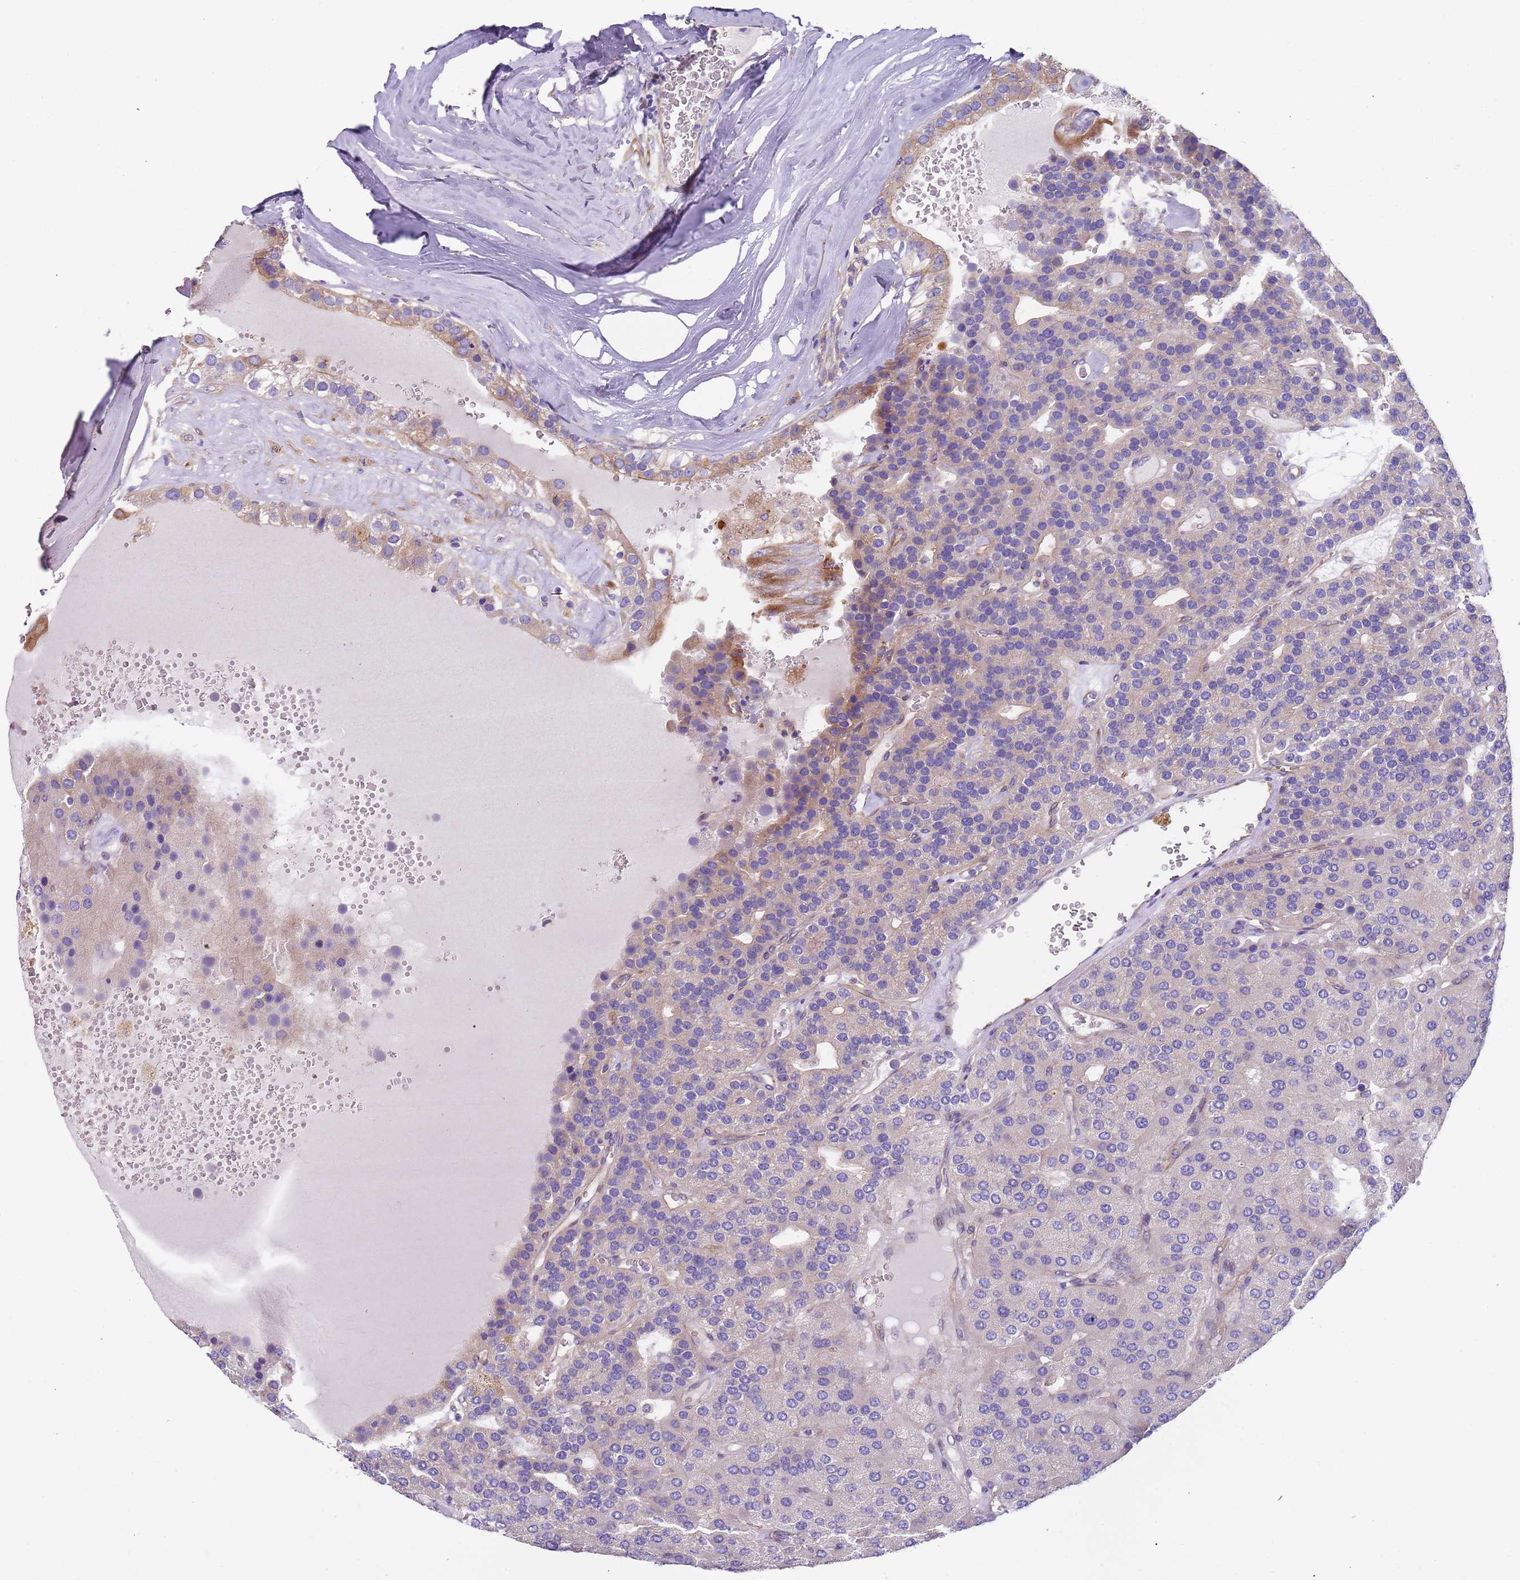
{"staining": {"intensity": "negative", "quantity": "none", "location": "none"}, "tissue": "parathyroid gland", "cell_type": "Glandular cells", "image_type": "normal", "snomed": [{"axis": "morphology", "description": "Normal tissue, NOS"}, {"axis": "morphology", "description": "Adenoma, NOS"}, {"axis": "topography", "description": "Parathyroid gland"}], "caption": "Glandular cells are negative for protein expression in unremarkable human parathyroid gland. (DAB (3,3'-diaminobenzidine) immunohistochemistry with hematoxylin counter stain).", "gene": "LAMB4", "patient": {"sex": "female", "age": 86}}